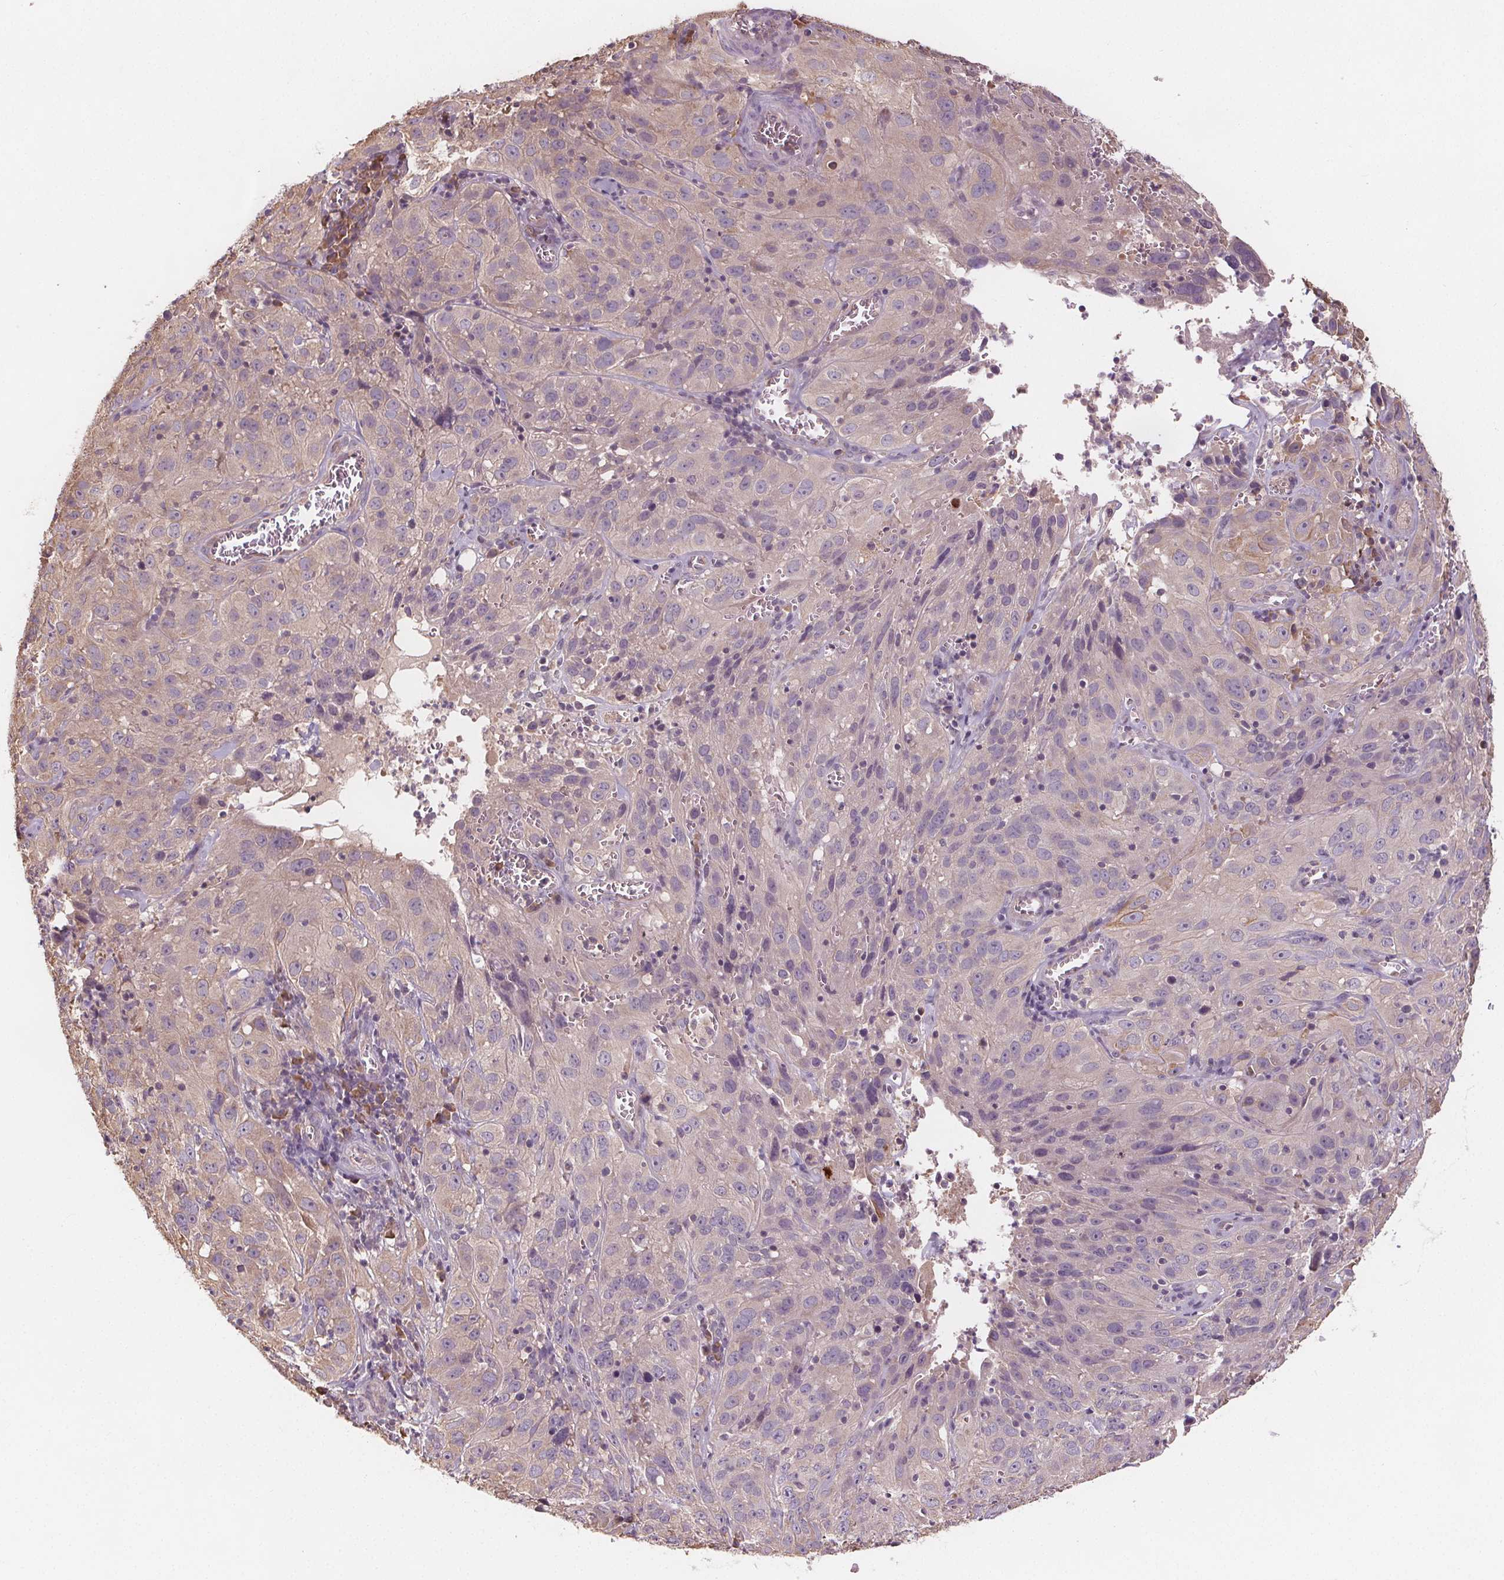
{"staining": {"intensity": "negative", "quantity": "none", "location": "none"}, "tissue": "cervical cancer", "cell_type": "Tumor cells", "image_type": "cancer", "snomed": [{"axis": "morphology", "description": "Squamous cell carcinoma, NOS"}, {"axis": "topography", "description": "Cervix"}], "caption": "This micrograph is of squamous cell carcinoma (cervical) stained with immunohistochemistry to label a protein in brown with the nuclei are counter-stained blue. There is no expression in tumor cells.", "gene": "TMEM80", "patient": {"sex": "female", "age": 32}}